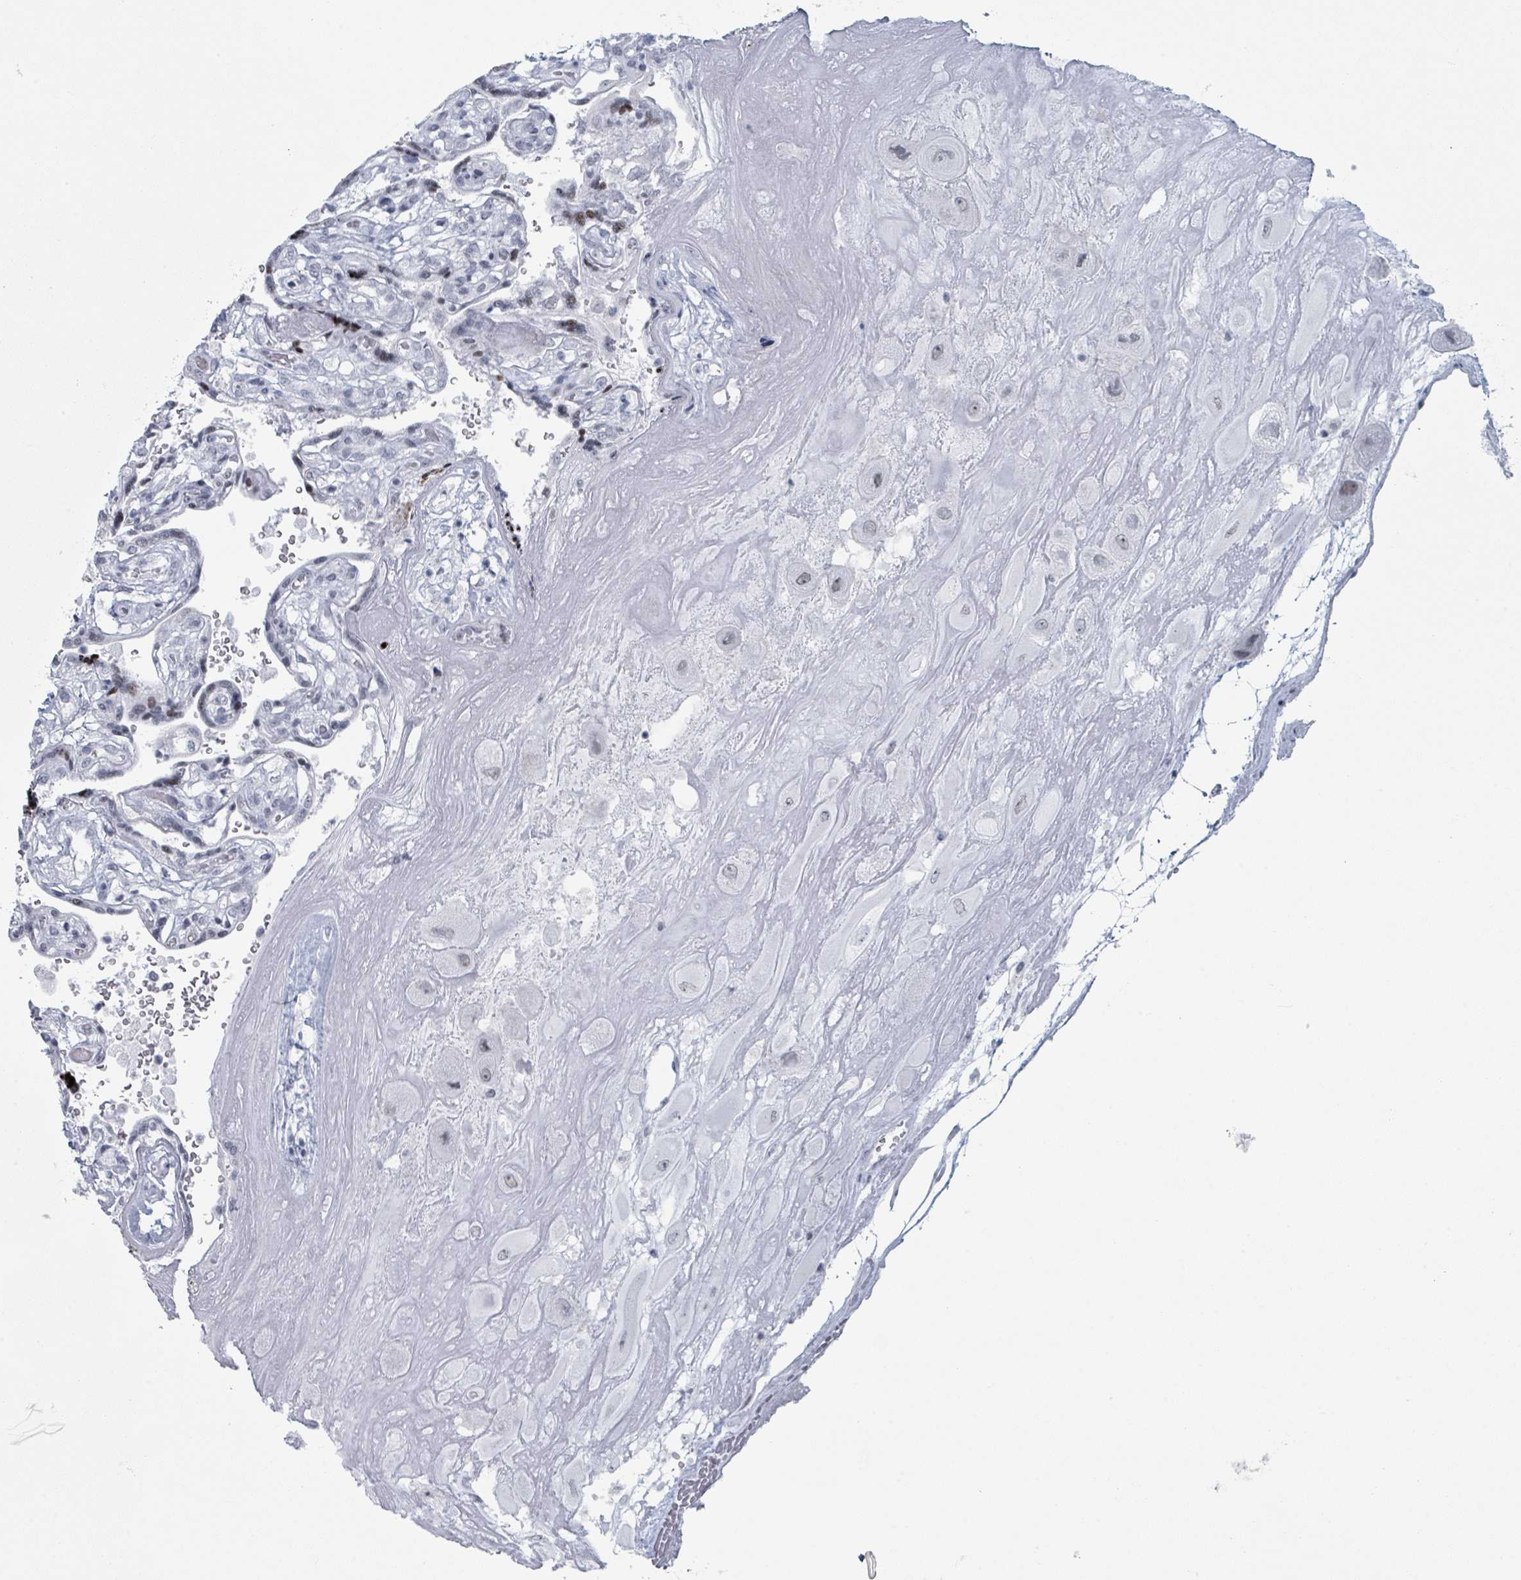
{"staining": {"intensity": "negative", "quantity": "none", "location": "none"}, "tissue": "placenta", "cell_type": "Decidual cells", "image_type": "normal", "snomed": [{"axis": "morphology", "description": "Normal tissue, NOS"}, {"axis": "topography", "description": "Placenta"}], "caption": "The histopathology image shows no staining of decidual cells in unremarkable placenta.", "gene": "GPR15LG", "patient": {"sex": "female", "age": 32}}